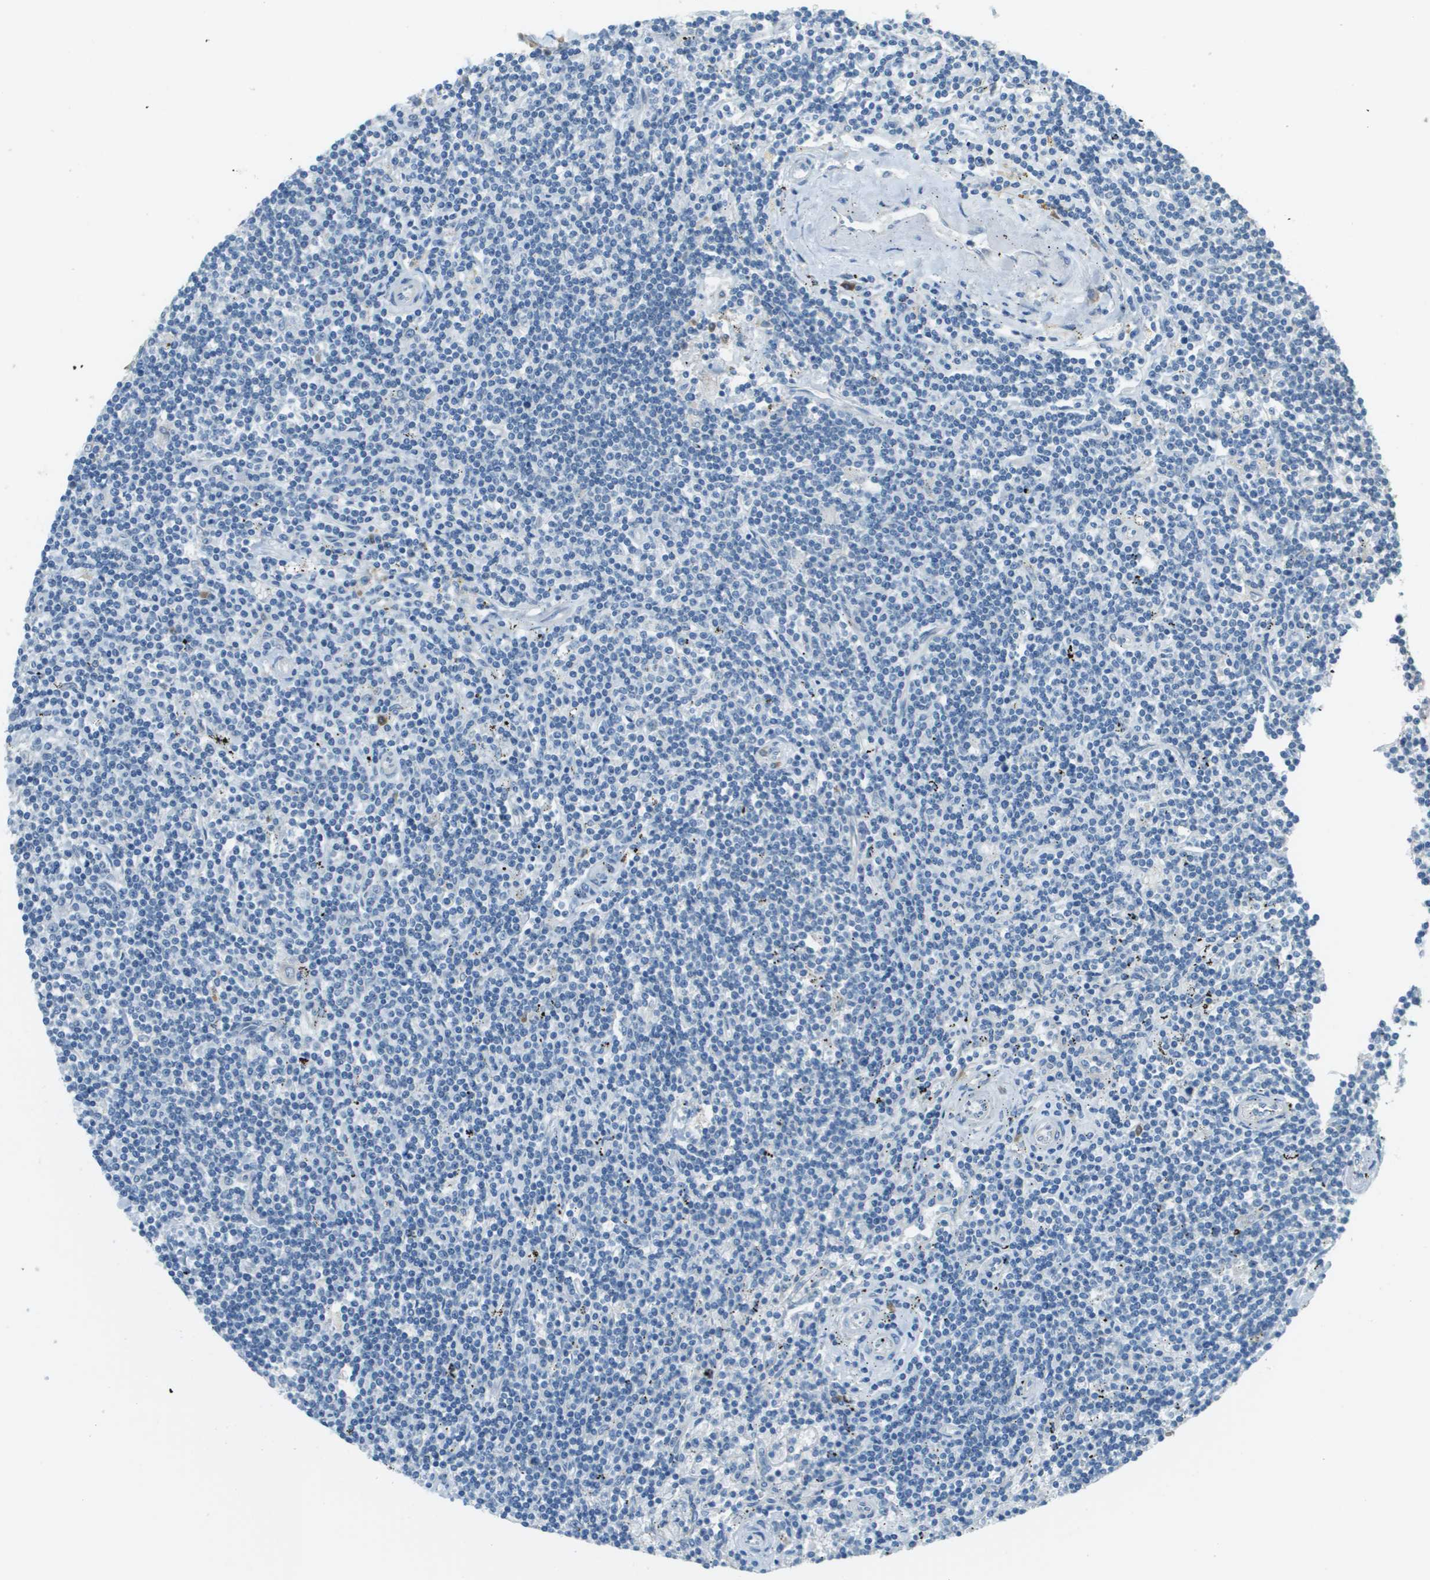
{"staining": {"intensity": "negative", "quantity": "none", "location": "none"}, "tissue": "lymphoma", "cell_type": "Tumor cells", "image_type": "cancer", "snomed": [{"axis": "morphology", "description": "Malignant lymphoma, non-Hodgkin's type, Low grade"}, {"axis": "topography", "description": "Spleen"}], "caption": "Immunohistochemical staining of human malignant lymphoma, non-Hodgkin's type (low-grade) displays no significant positivity in tumor cells.", "gene": "DNAJB11", "patient": {"sex": "male", "age": 76}}